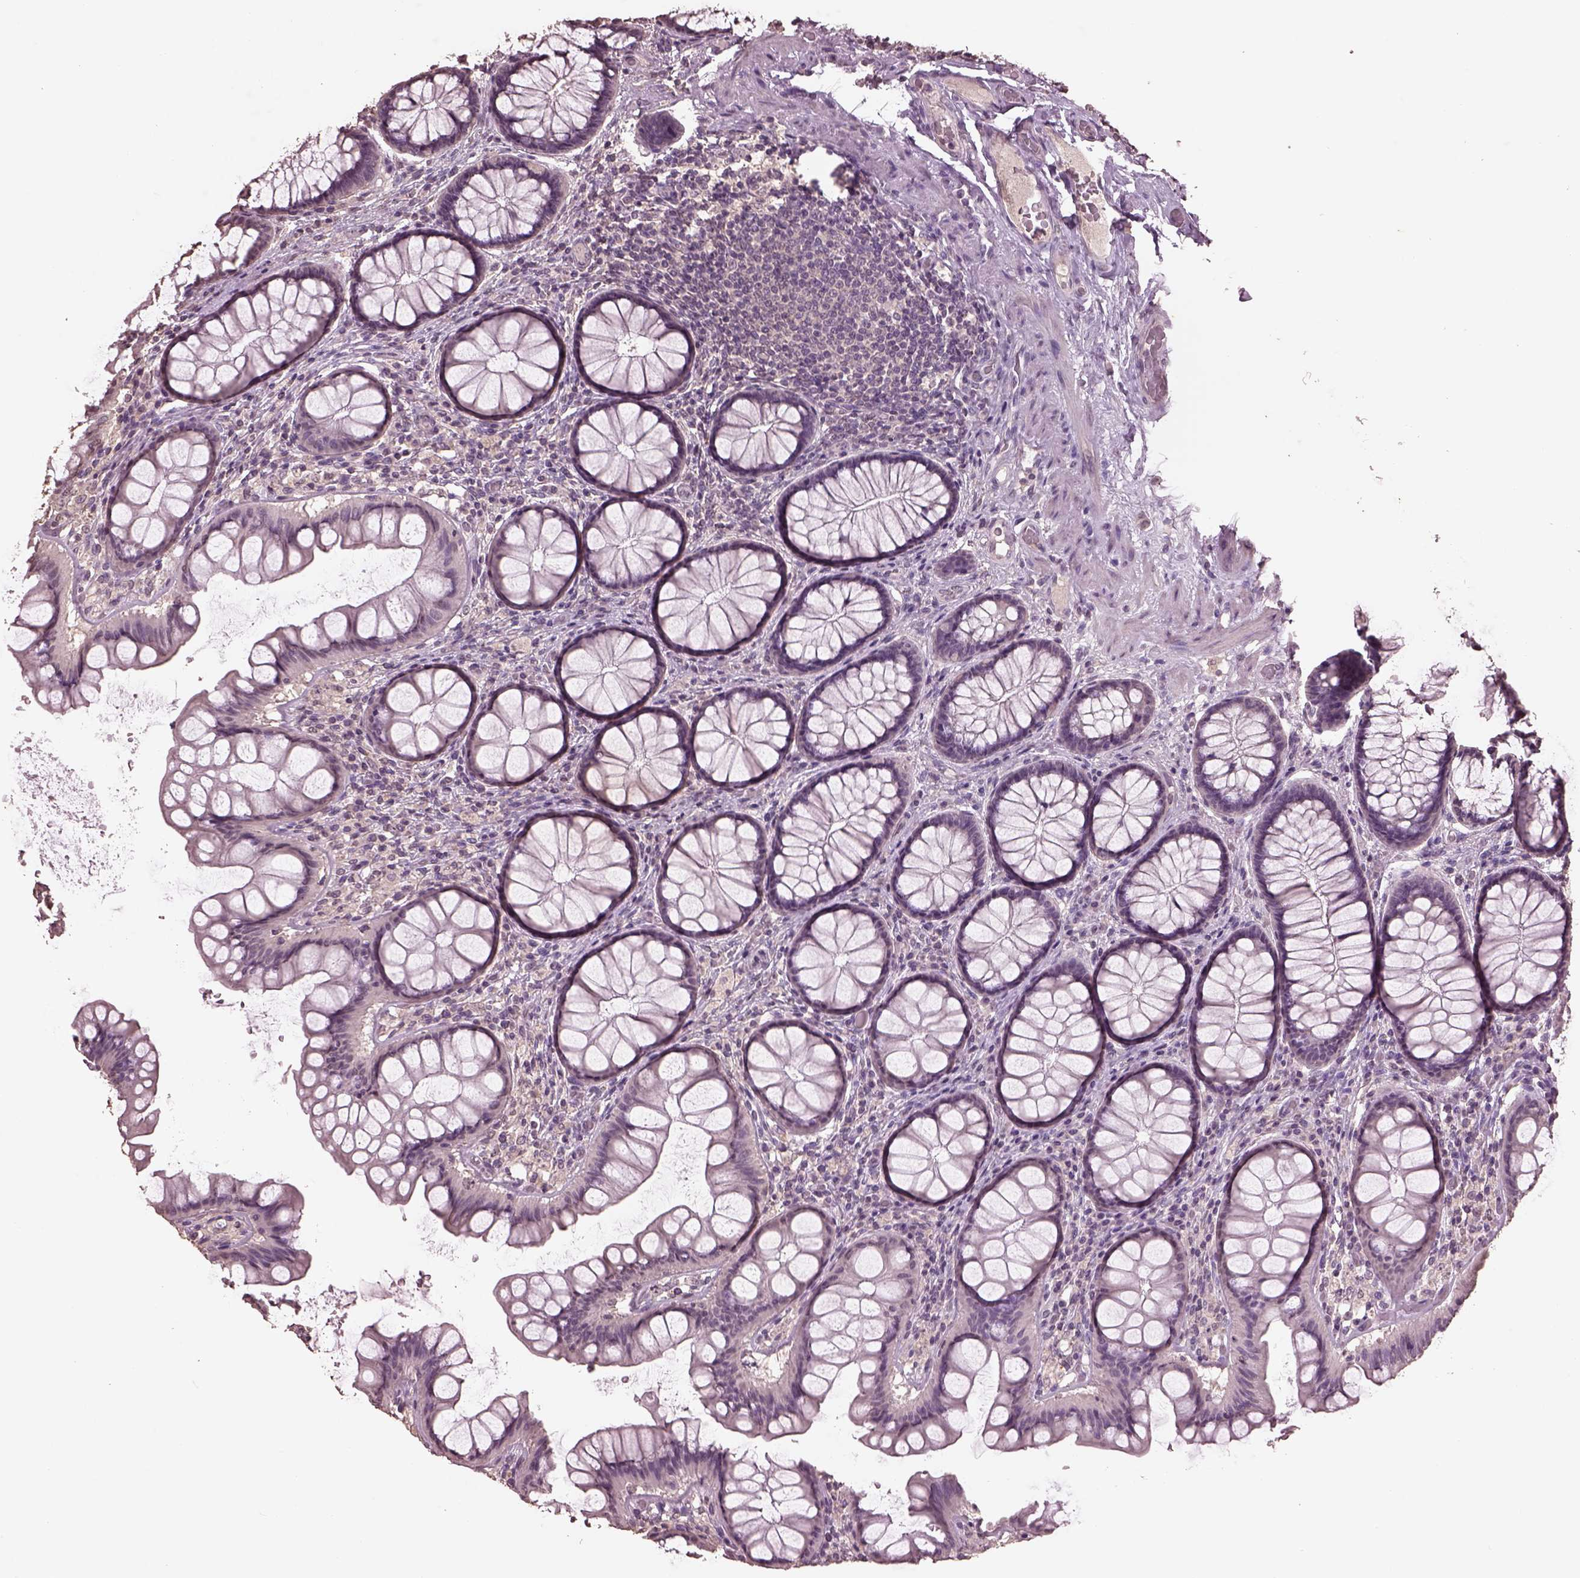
{"staining": {"intensity": "negative", "quantity": "none", "location": "none"}, "tissue": "colon", "cell_type": "Endothelial cells", "image_type": "normal", "snomed": [{"axis": "morphology", "description": "Normal tissue, NOS"}, {"axis": "topography", "description": "Colon"}], "caption": "This is a micrograph of immunohistochemistry (IHC) staining of normal colon, which shows no expression in endothelial cells.", "gene": "CPT1C", "patient": {"sex": "female", "age": 65}}